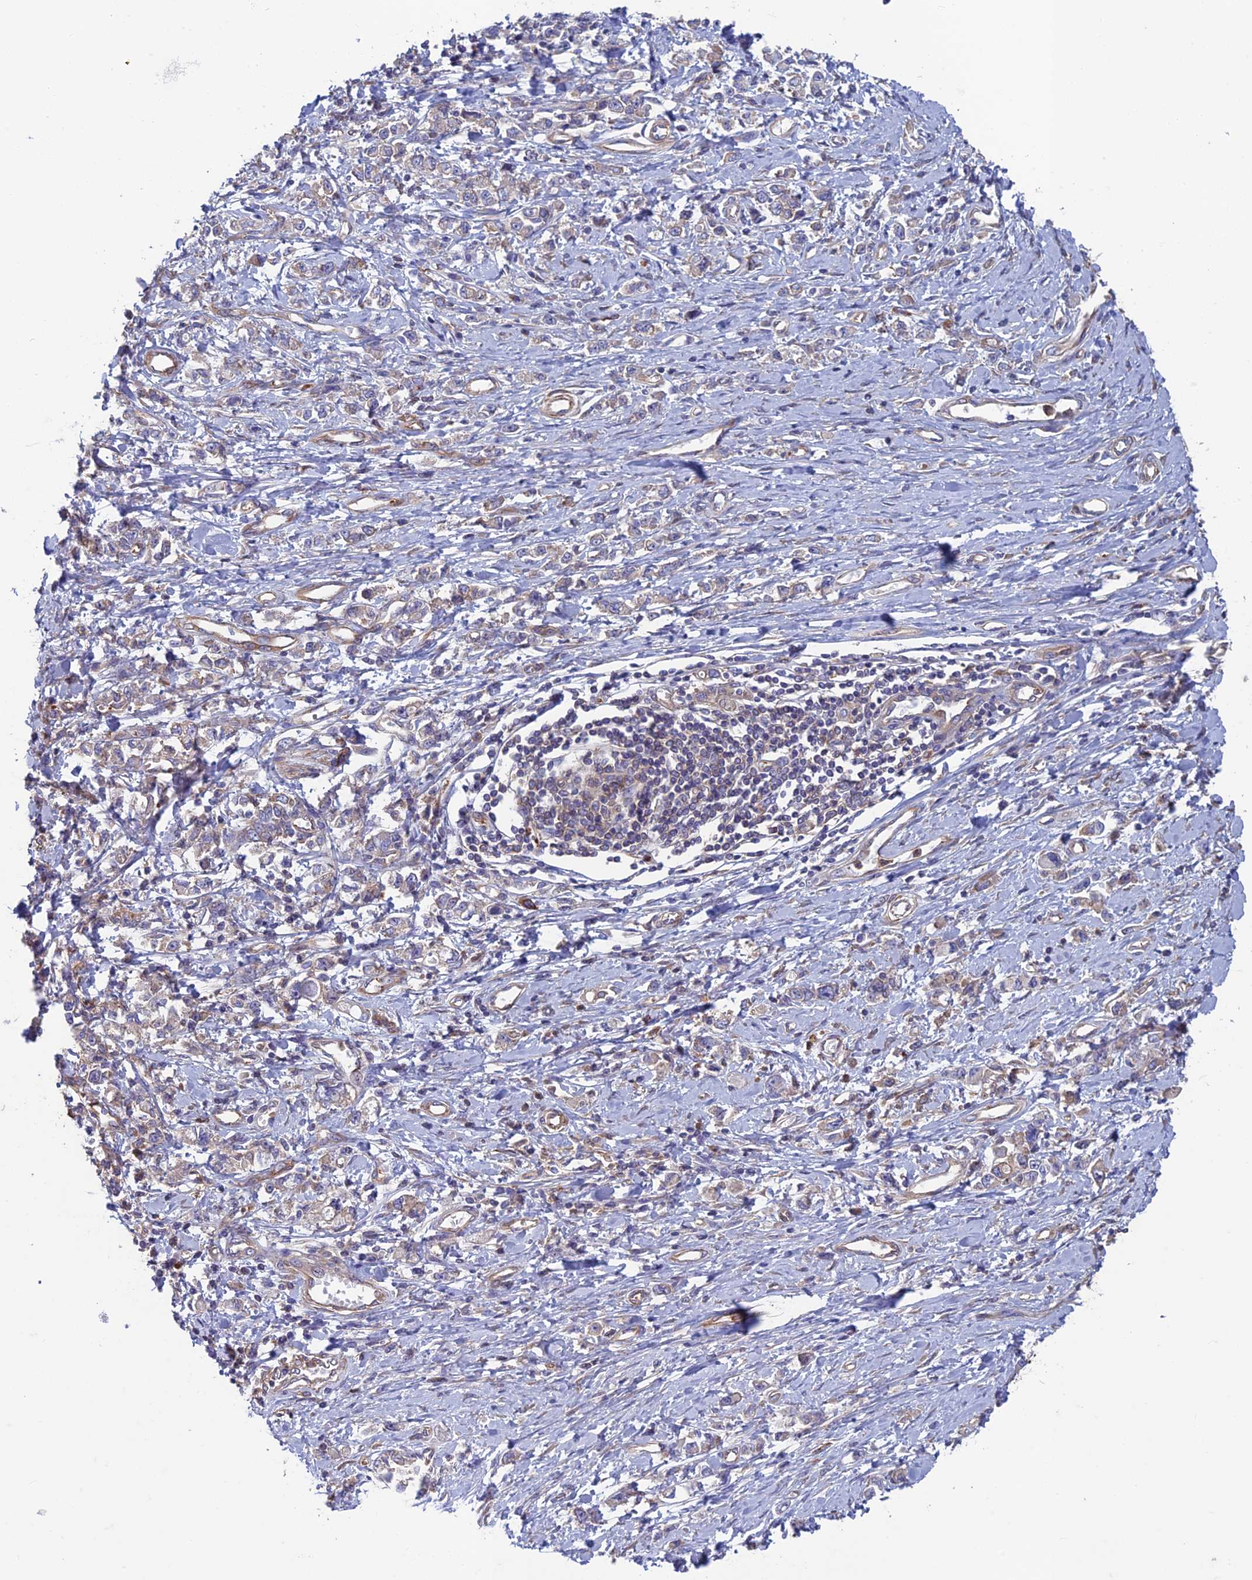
{"staining": {"intensity": "weak", "quantity": "25%-75%", "location": "cytoplasmic/membranous"}, "tissue": "stomach cancer", "cell_type": "Tumor cells", "image_type": "cancer", "snomed": [{"axis": "morphology", "description": "Adenocarcinoma, NOS"}, {"axis": "topography", "description": "Stomach"}], "caption": "About 25%-75% of tumor cells in stomach cancer (adenocarcinoma) display weak cytoplasmic/membranous protein expression as visualized by brown immunohistochemical staining.", "gene": "DNM1L", "patient": {"sex": "female", "age": 76}}